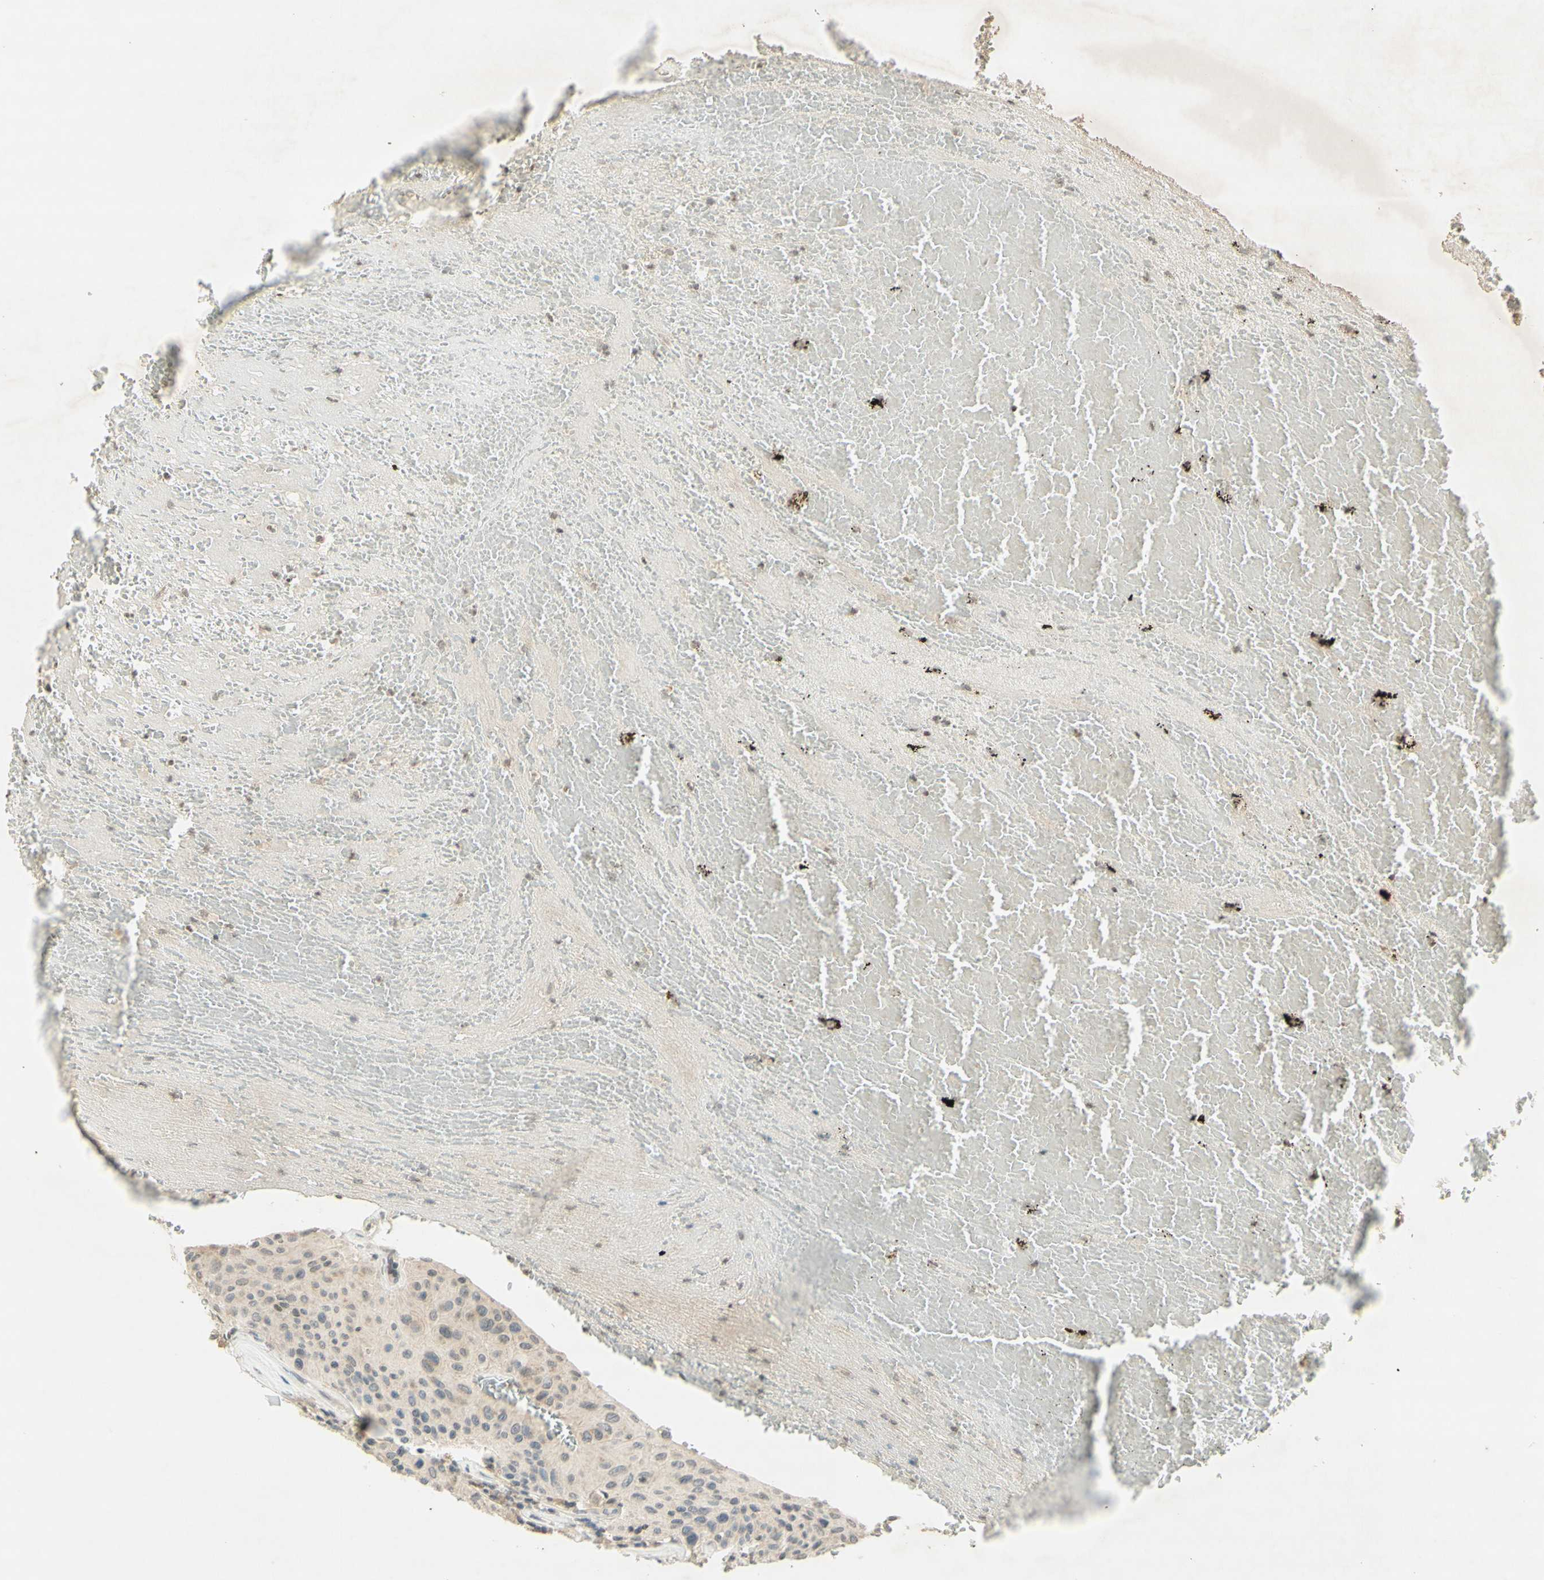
{"staining": {"intensity": "negative", "quantity": "none", "location": "none"}, "tissue": "urothelial cancer", "cell_type": "Tumor cells", "image_type": "cancer", "snomed": [{"axis": "morphology", "description": "Urothelial carcinoma, High grade"}, {"axis": "topography", "description": "Urinary bladder"}], "caption": "High magnification brightfield microscopy of urothelial cancer stained with DAB (brown) and counterstained with hematoxylin (blue): tumor cells show no significant staining.", "gene": "GLI1", "patient": {"sex": "male", "age": 66}}